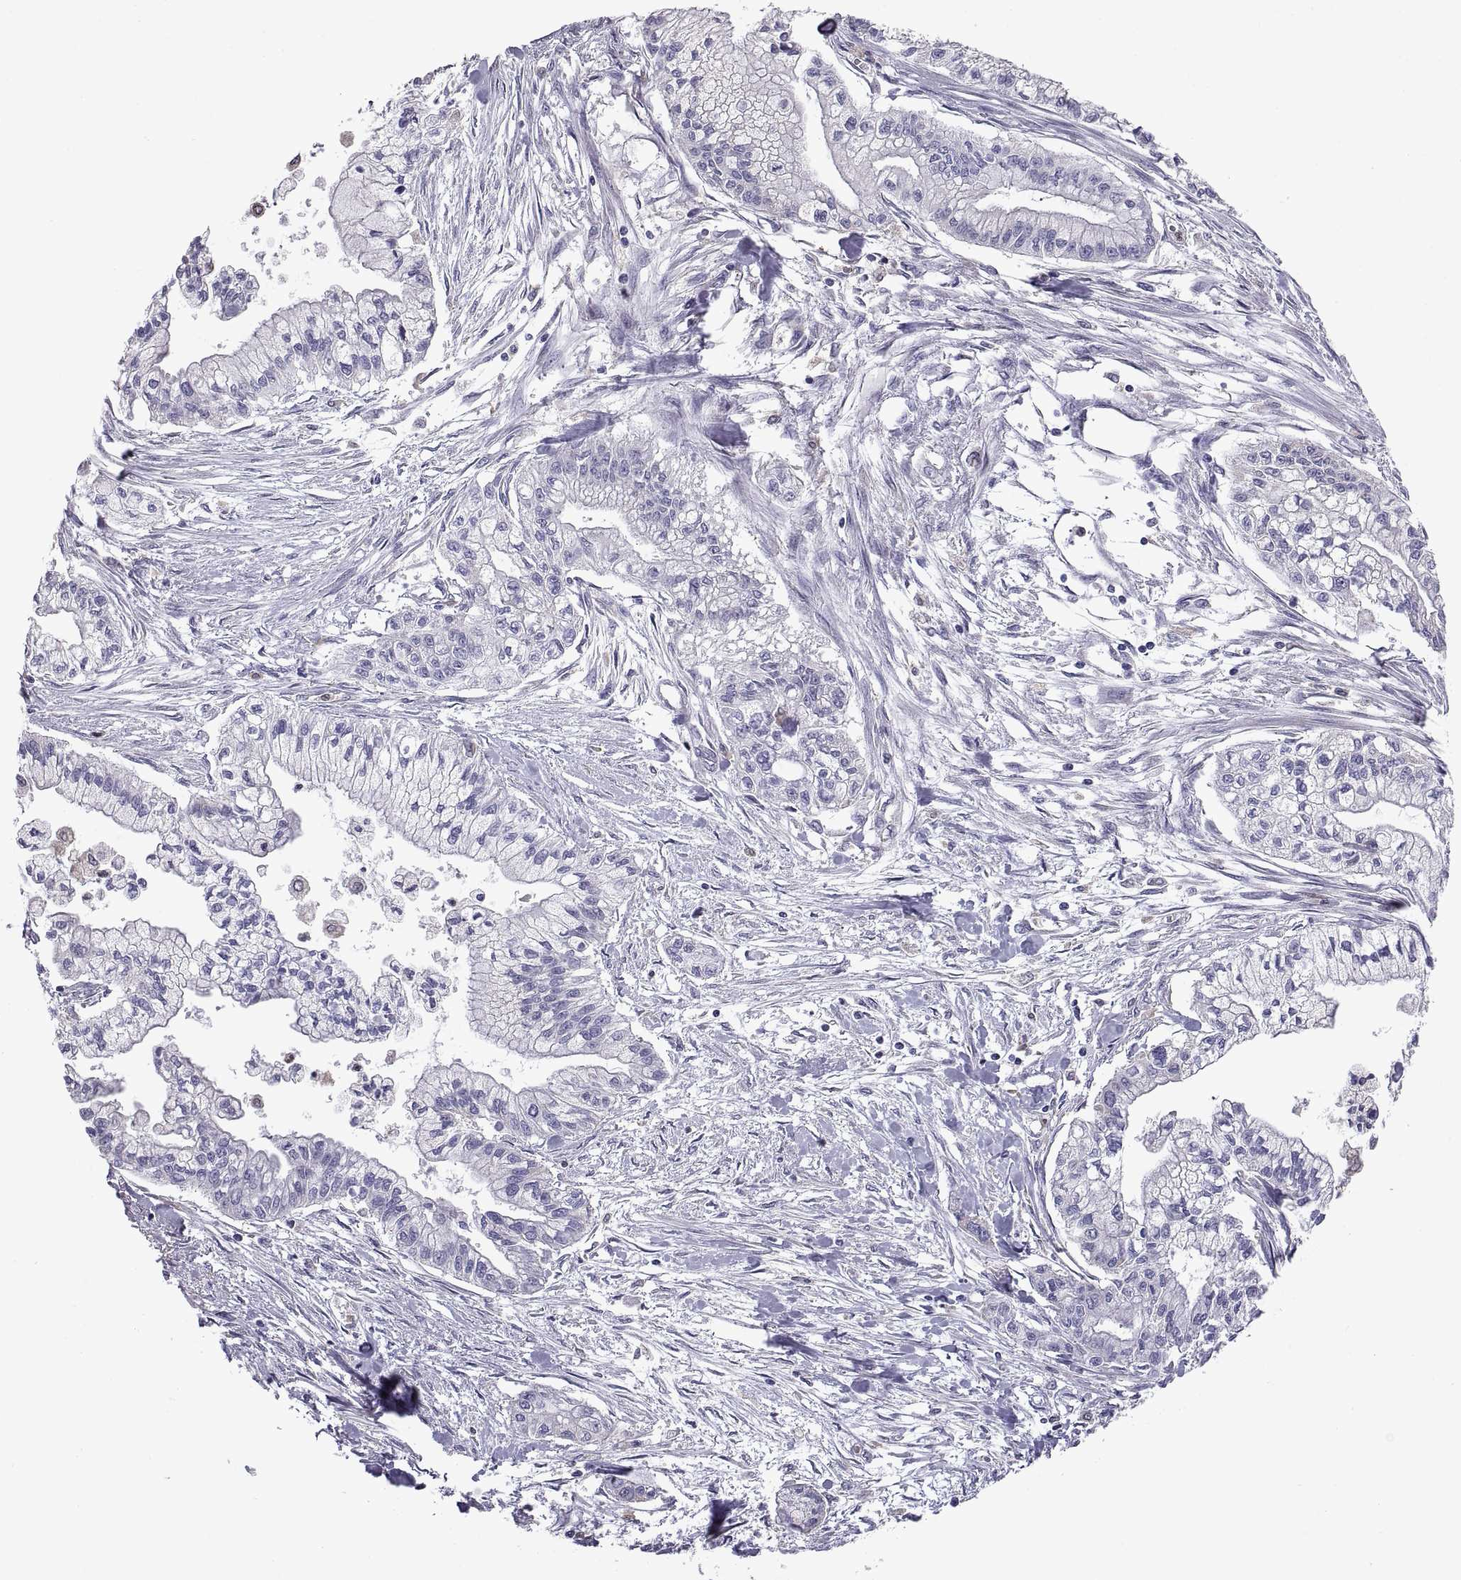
{"staining": {"intensity": "negative", "quantity": "none", "location": "none"}, "tissue": "pancreatic cancer", "cell_type": "Tumor cells", "image_type": "cancer", "snomed": [{"axis": "morphology", "description": "Adenocarcinoma, NOS"}, {"axis": "topography", "description": "Pancreas"}], "caption": "Tumor cells are negative for brown protein staining in pancreatic cancer (adenocarcinoma).", "gene": "DOK3", "patient": {"sex": "male", "age": 54}}